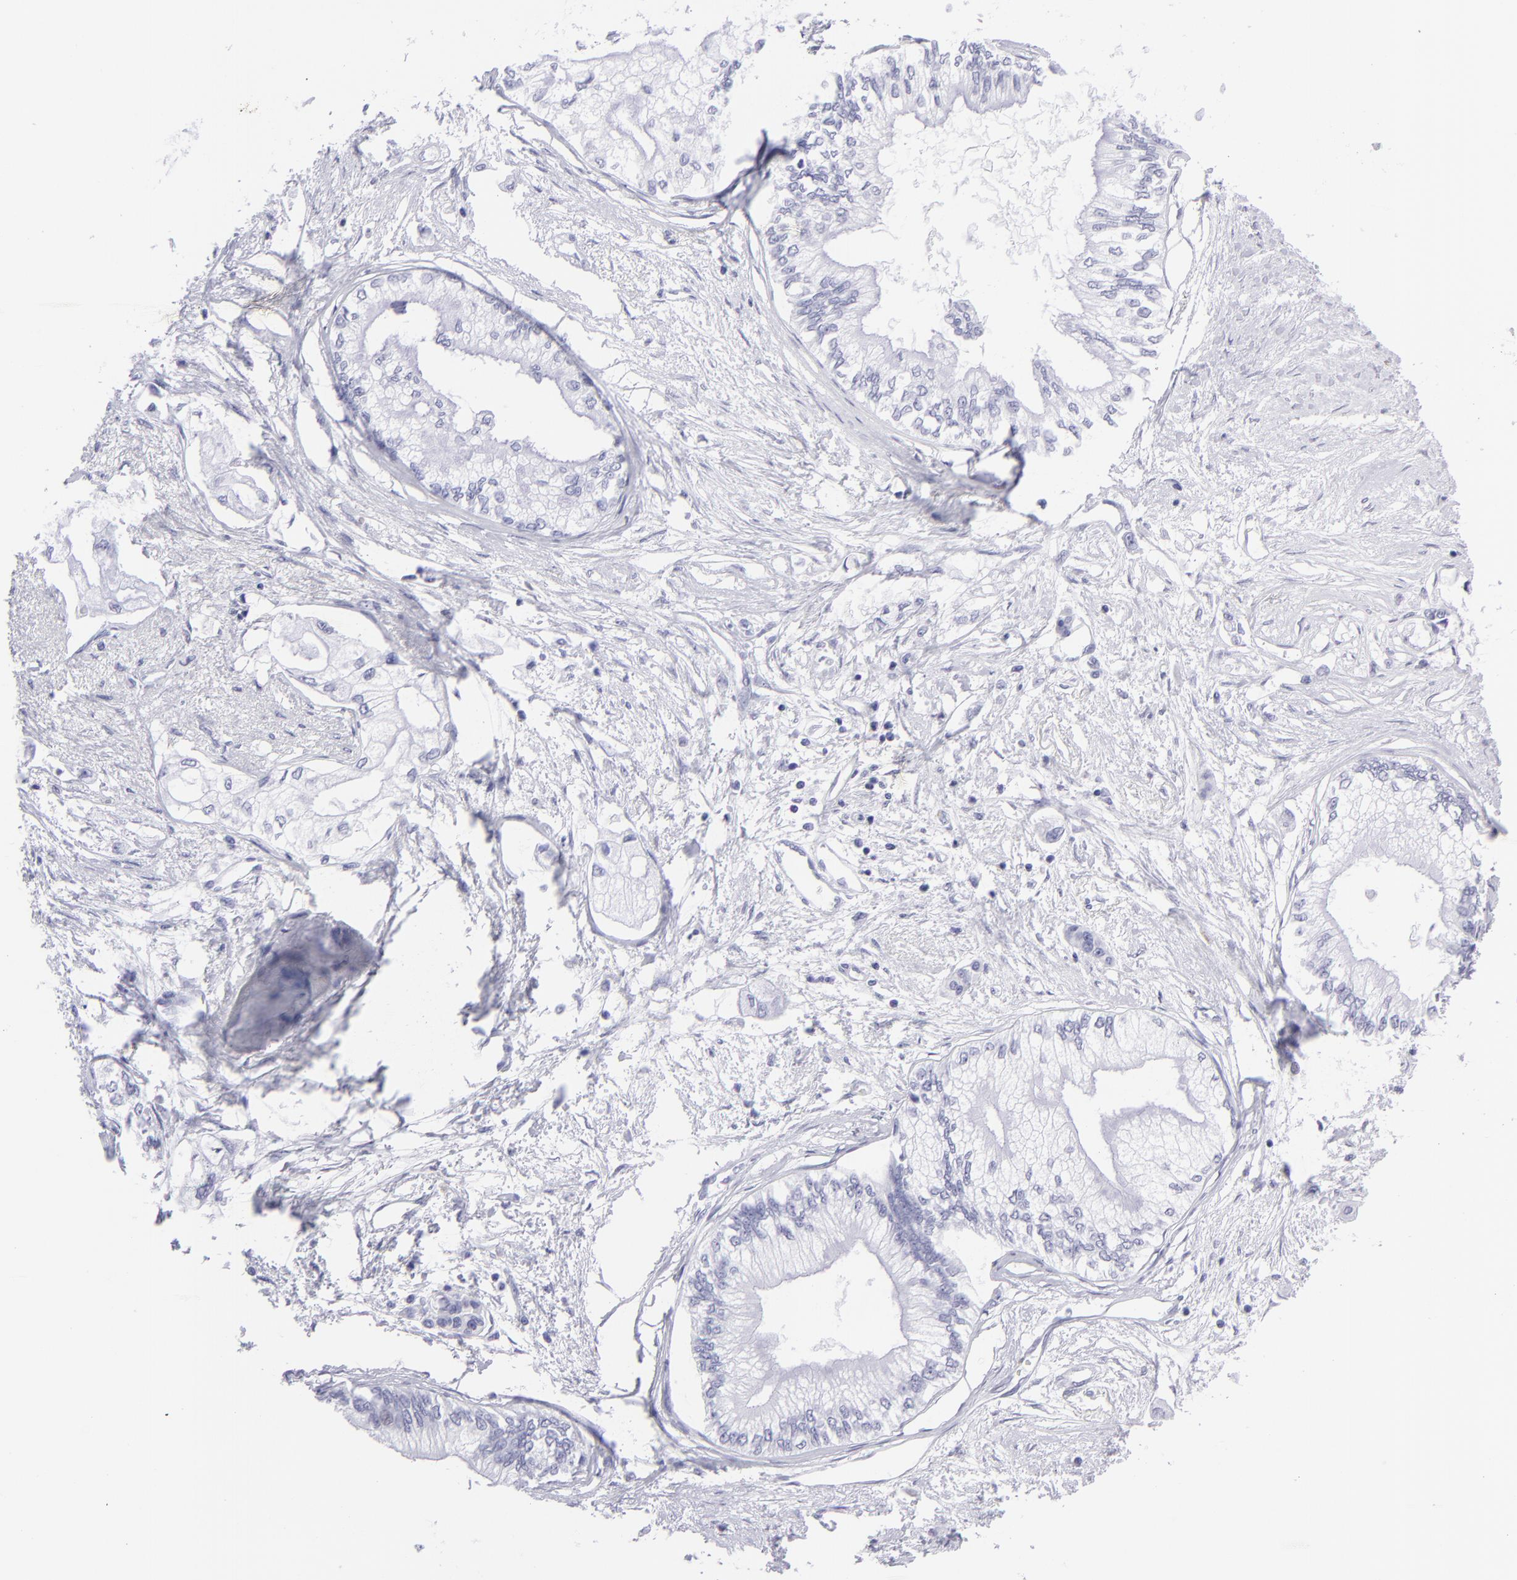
{"staining": {"intensity": "negative", "quantity": "none", "location": "none"}, "tissue": "pancreatic cancer", "cell_type": "Tumor cells", "image_type": "cancer", "snomed": [{"axis": "morphology", "description": "Adenocarcinoma, NOS"}, {"axis": "topography", "description": "Pancreas"}], "caption": "There is no significant positivity in tumor cells of pancreatic cancer (adenocarcinoma).", "gene": "MITF", "patient": {"sex": "male", "age": 79}}